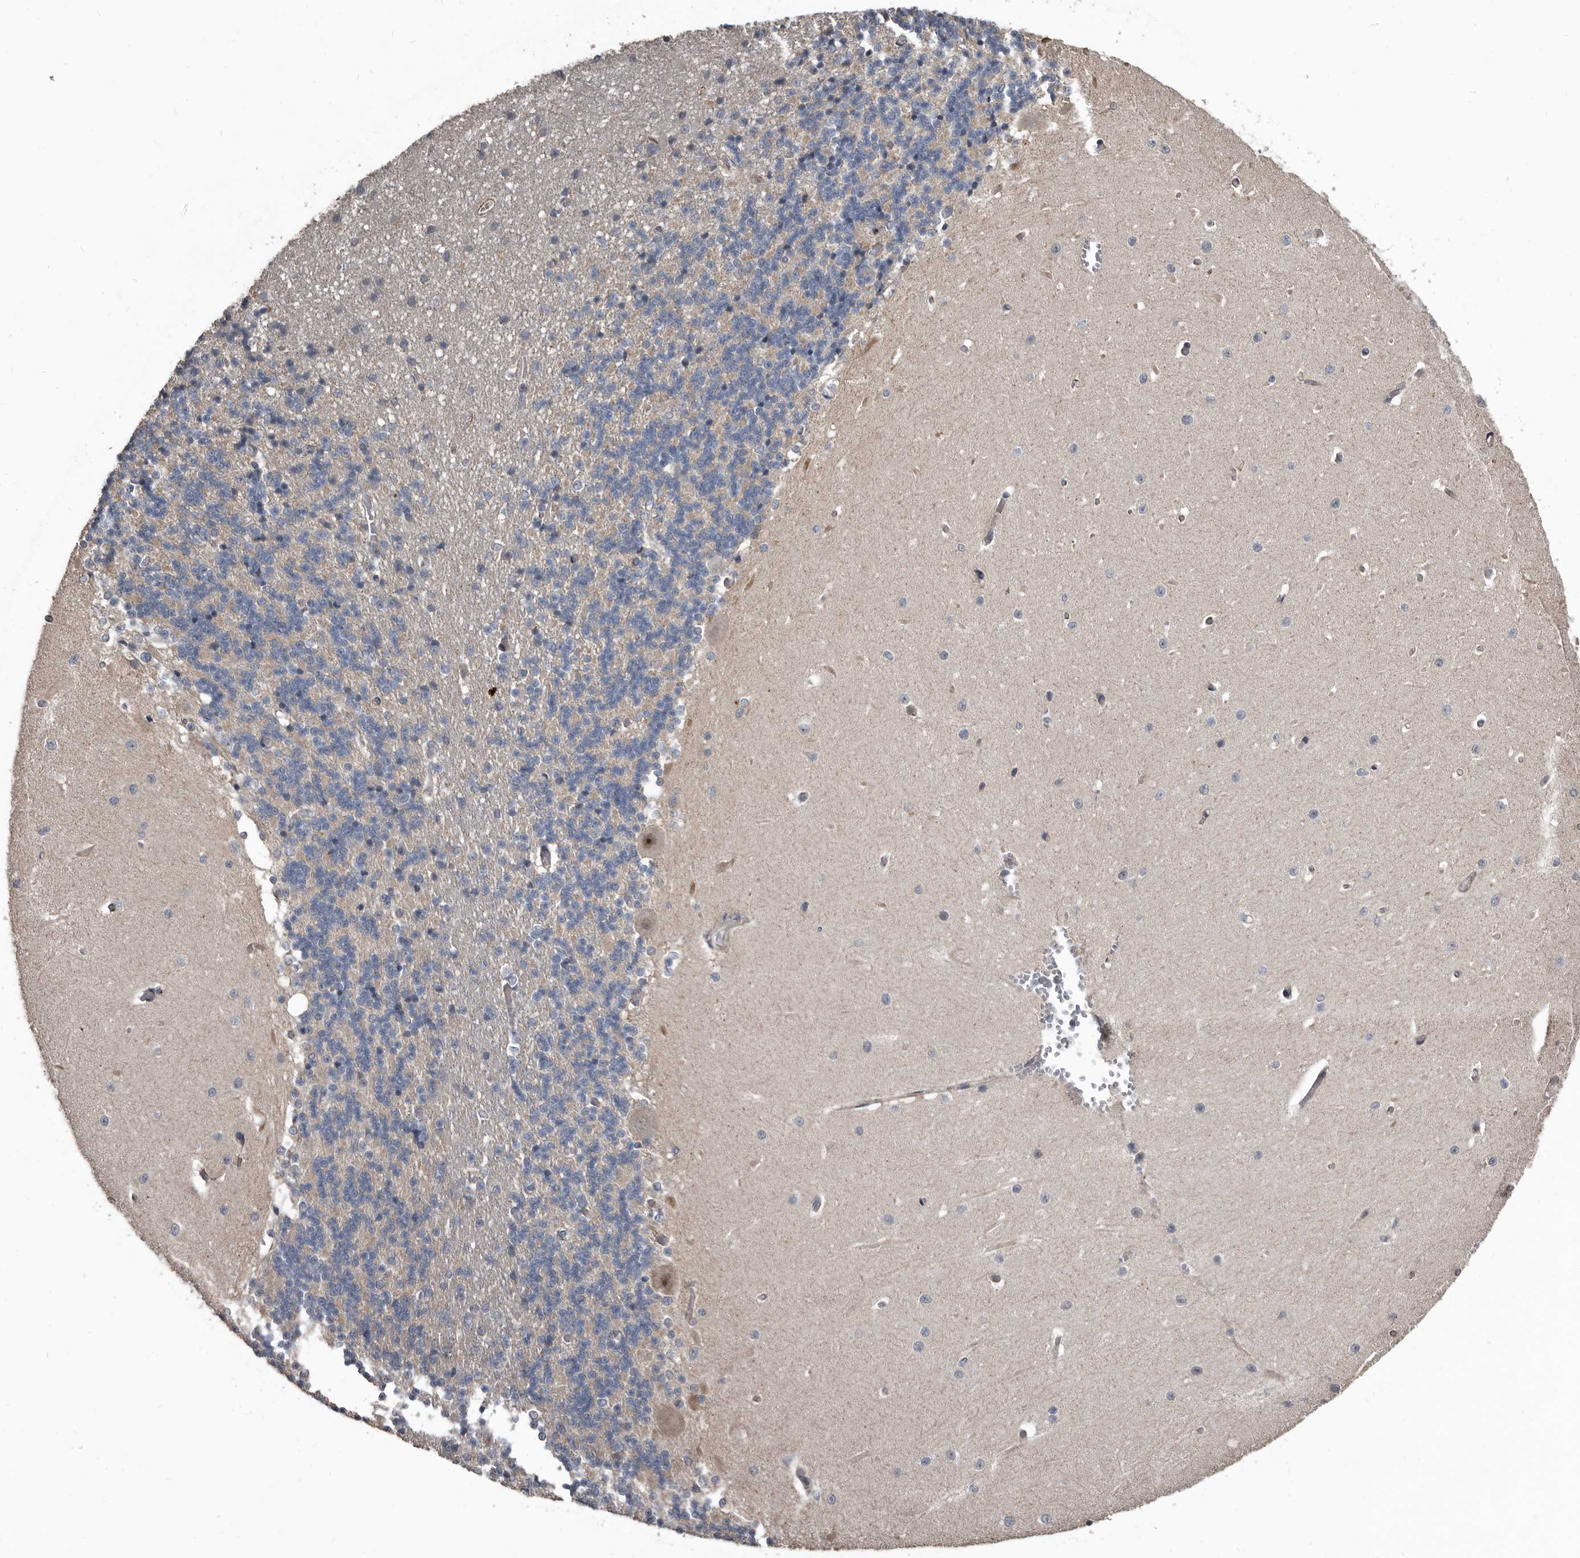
{"staining": {"intensity": "weak", "quantity": "<25%", "location": "cytoplasmic/membranous"}, "tissue": "cerebellum", "cell_type": "Cells in granular layer", "image_type": "normal", "snomed": [{"axis": "morphology", "description": "Normal tissue, NOS"}, {"axis": "topography", "description": "Cerebellum"}], "caption": "Immunohistochemistry micrograph of benign human cerebellum stained for a protein (brown), which demonstrates no positivity in cells in granular layer. Brightfield microscopy of immunohistochemistry (IHC) stained with DAB (3,3'-diaminobenzidine) (brown) and hematoxylin (blue), captured at high magnification.", "gene": "DHPS", "patient": {"sex": "male", "age": 37}}